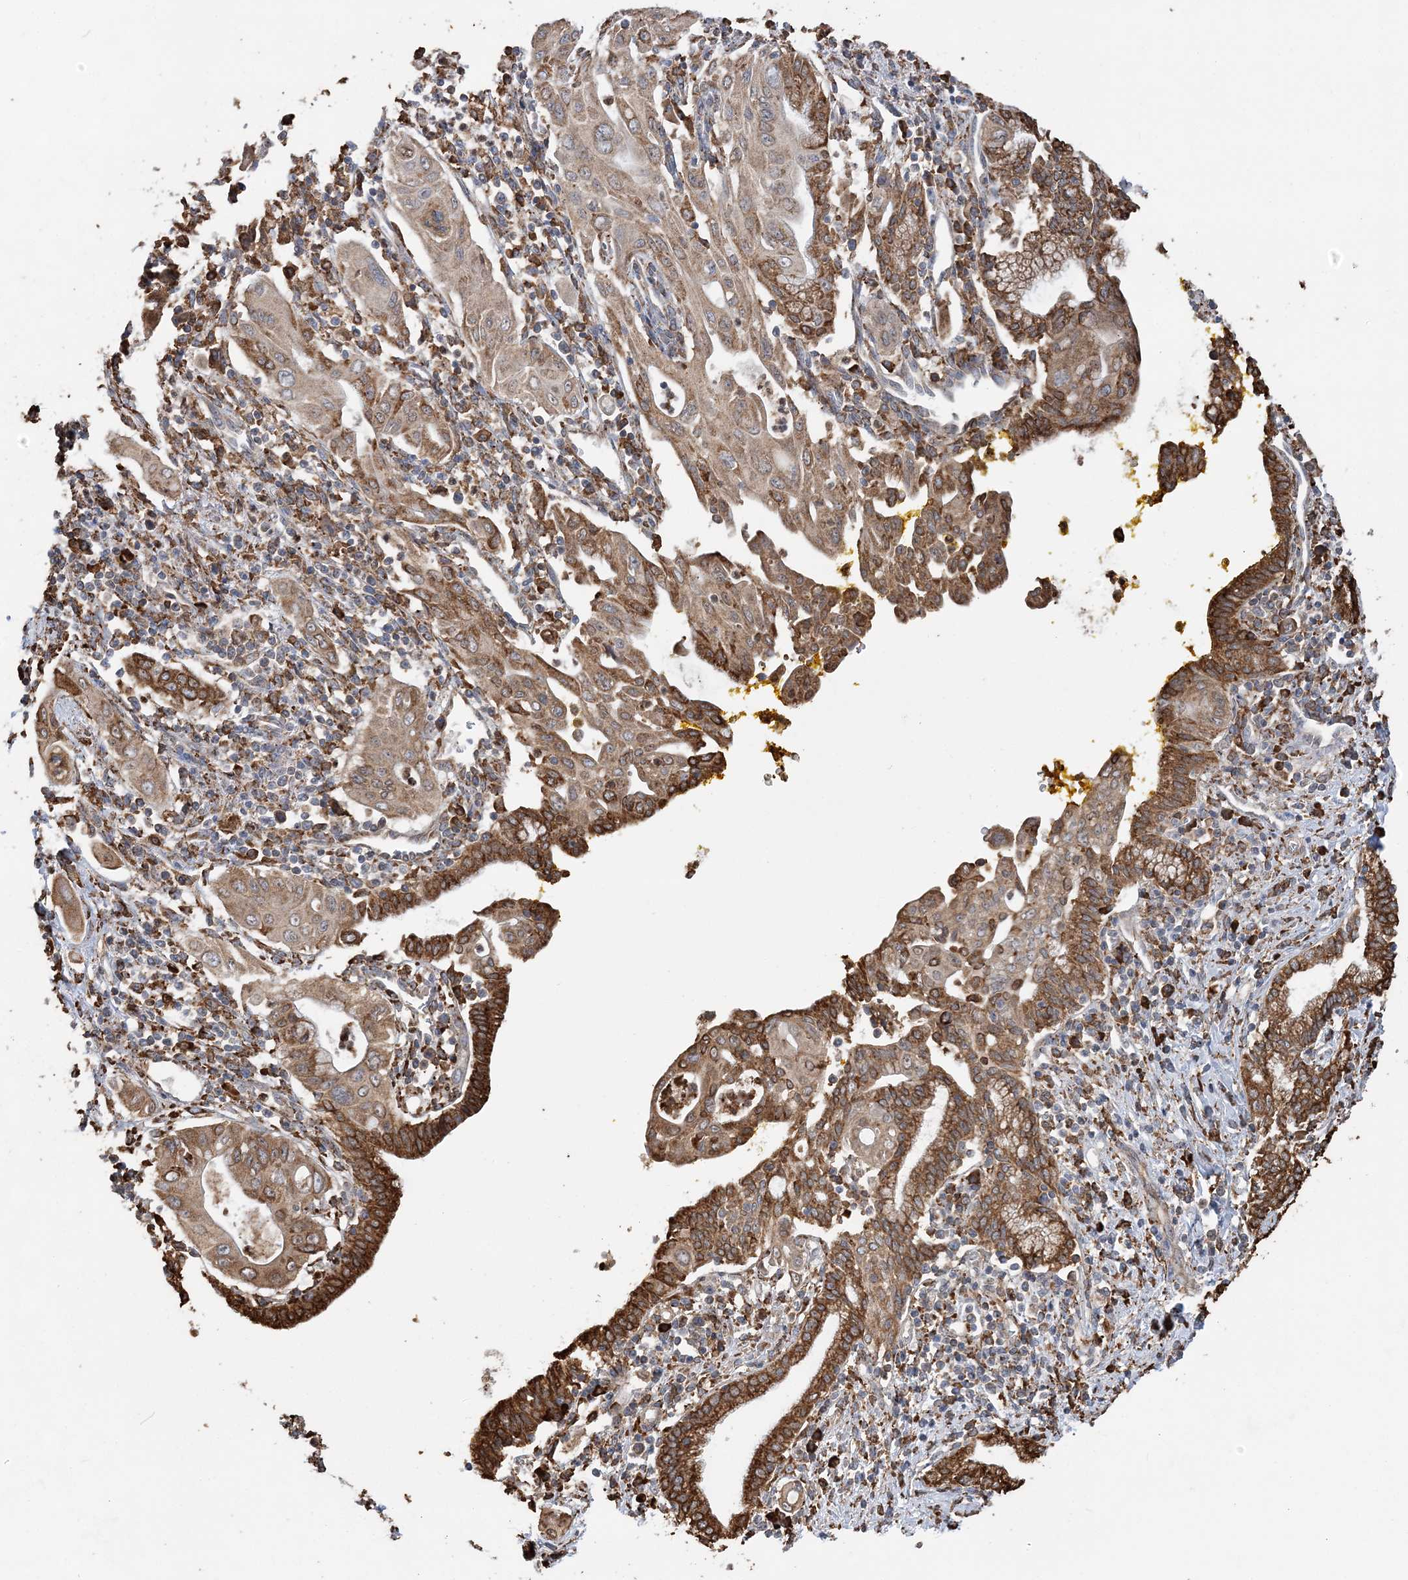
{"staining": {"intensity": "moderate", "quantity": ">75%", "location": "cytoplasmic/membranous"}, "tissue": "pancreatic cancer", "cell_type": "Tumor cells", "image_type": "cancer", "snomed": [{"axis": "morphology", "description": "Adenocarcinoma, NOS"}, {"axis": "topography", "description": "Pancreas"}], "caption": "This is an image of immunohistochemistry staining of pancreatic adenocarcinoma, which shows moderate positivity in the cytoplasmic/membranous of tumor cells.", "gene": "WDR12", "patient": {"sex": "male", "age": 58}}